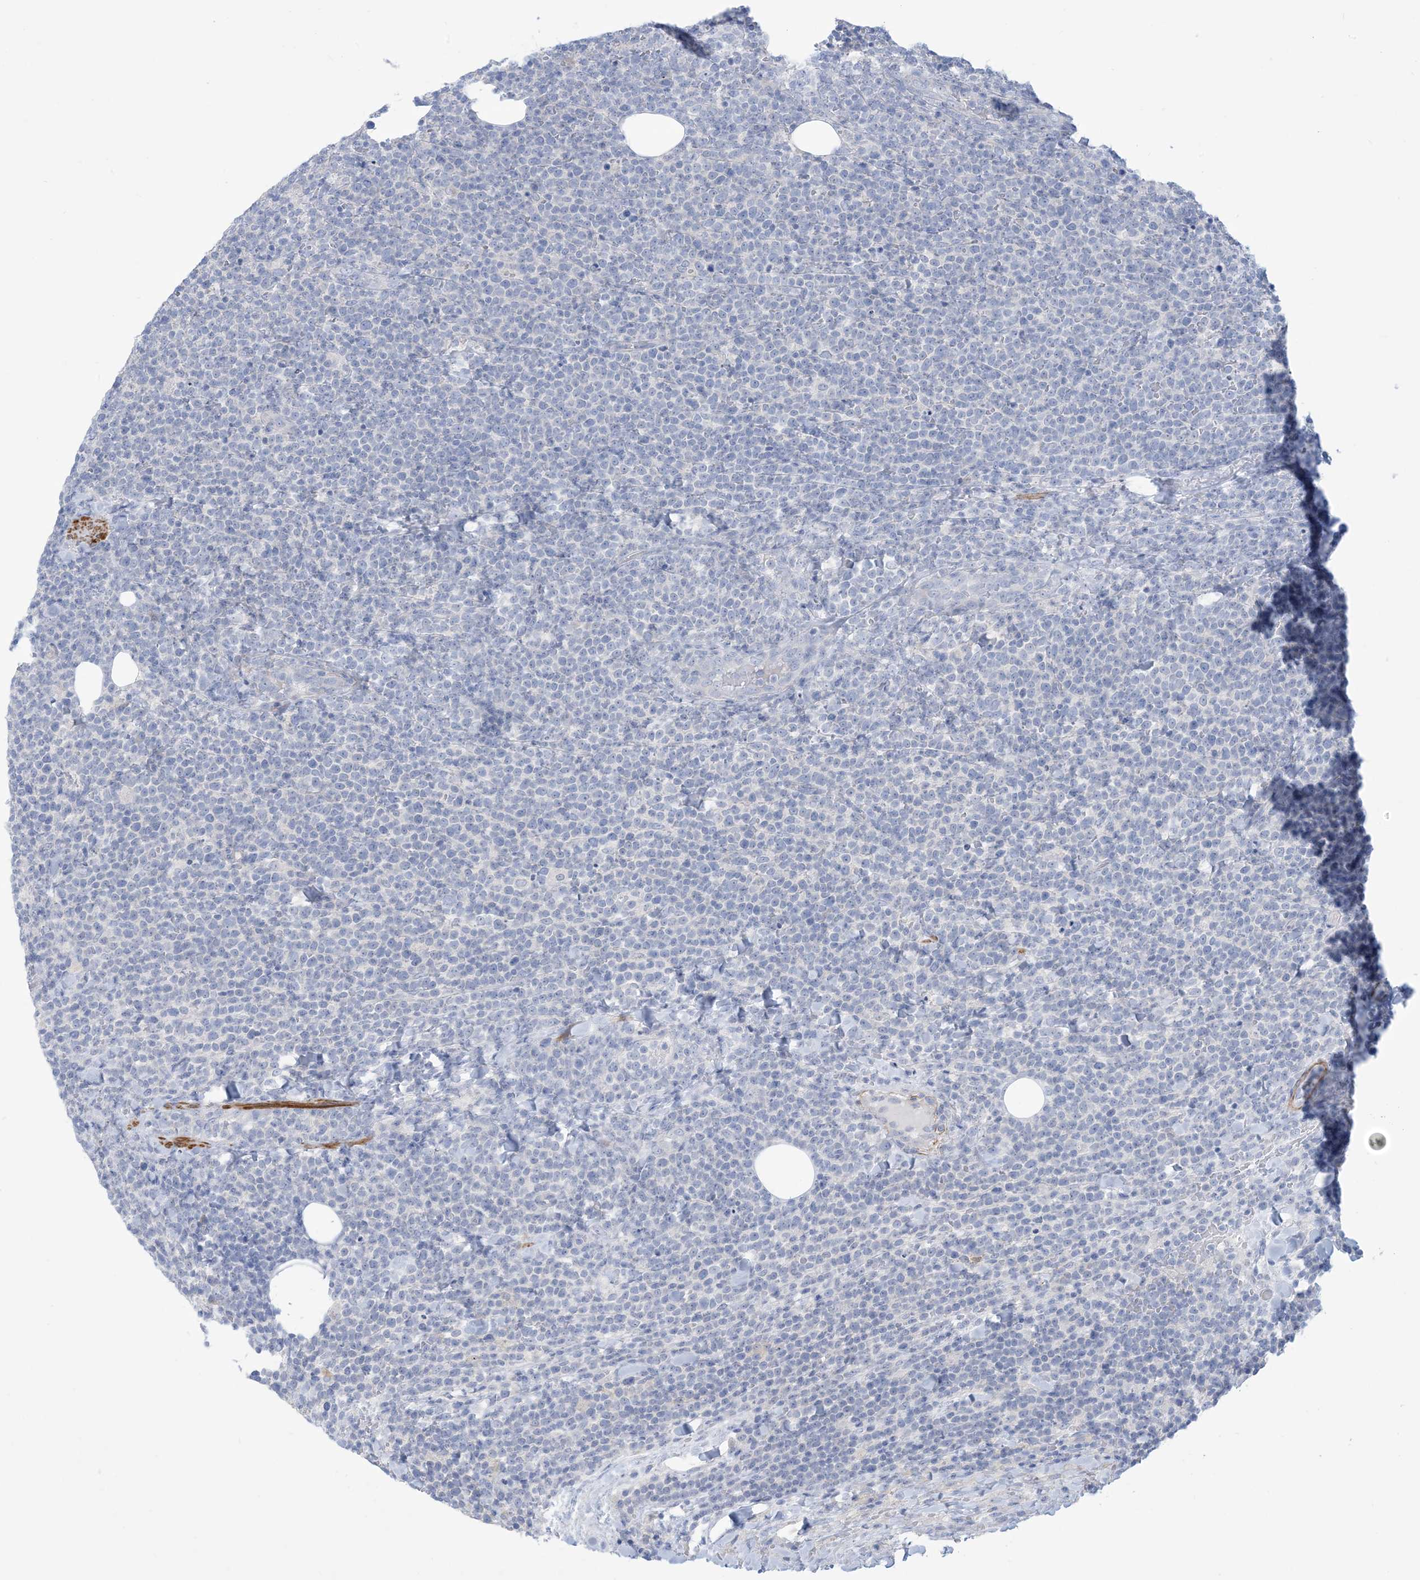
{"staining": {"intensity": "negative", "quantity": "none", "location": "none"}, "tissue": "lymphoma", "cell_type": "Tumor cells", "image_type": "cancer", "snomed": [{"axis": "morphology", "description": "Malignant lymphoma, non-Hodgkin's type, High grade"}, {"axis": "topography", "description": "Lymph node"}], "caption": "This is an immunohistochemistry (IHC) histopathology image of human high-grade malignant lymphoma, non-Hodgkin's type. There is no staining in tumor cells.", "gene": "MARS2", "patient": {"sex": "male", "age": 61}}